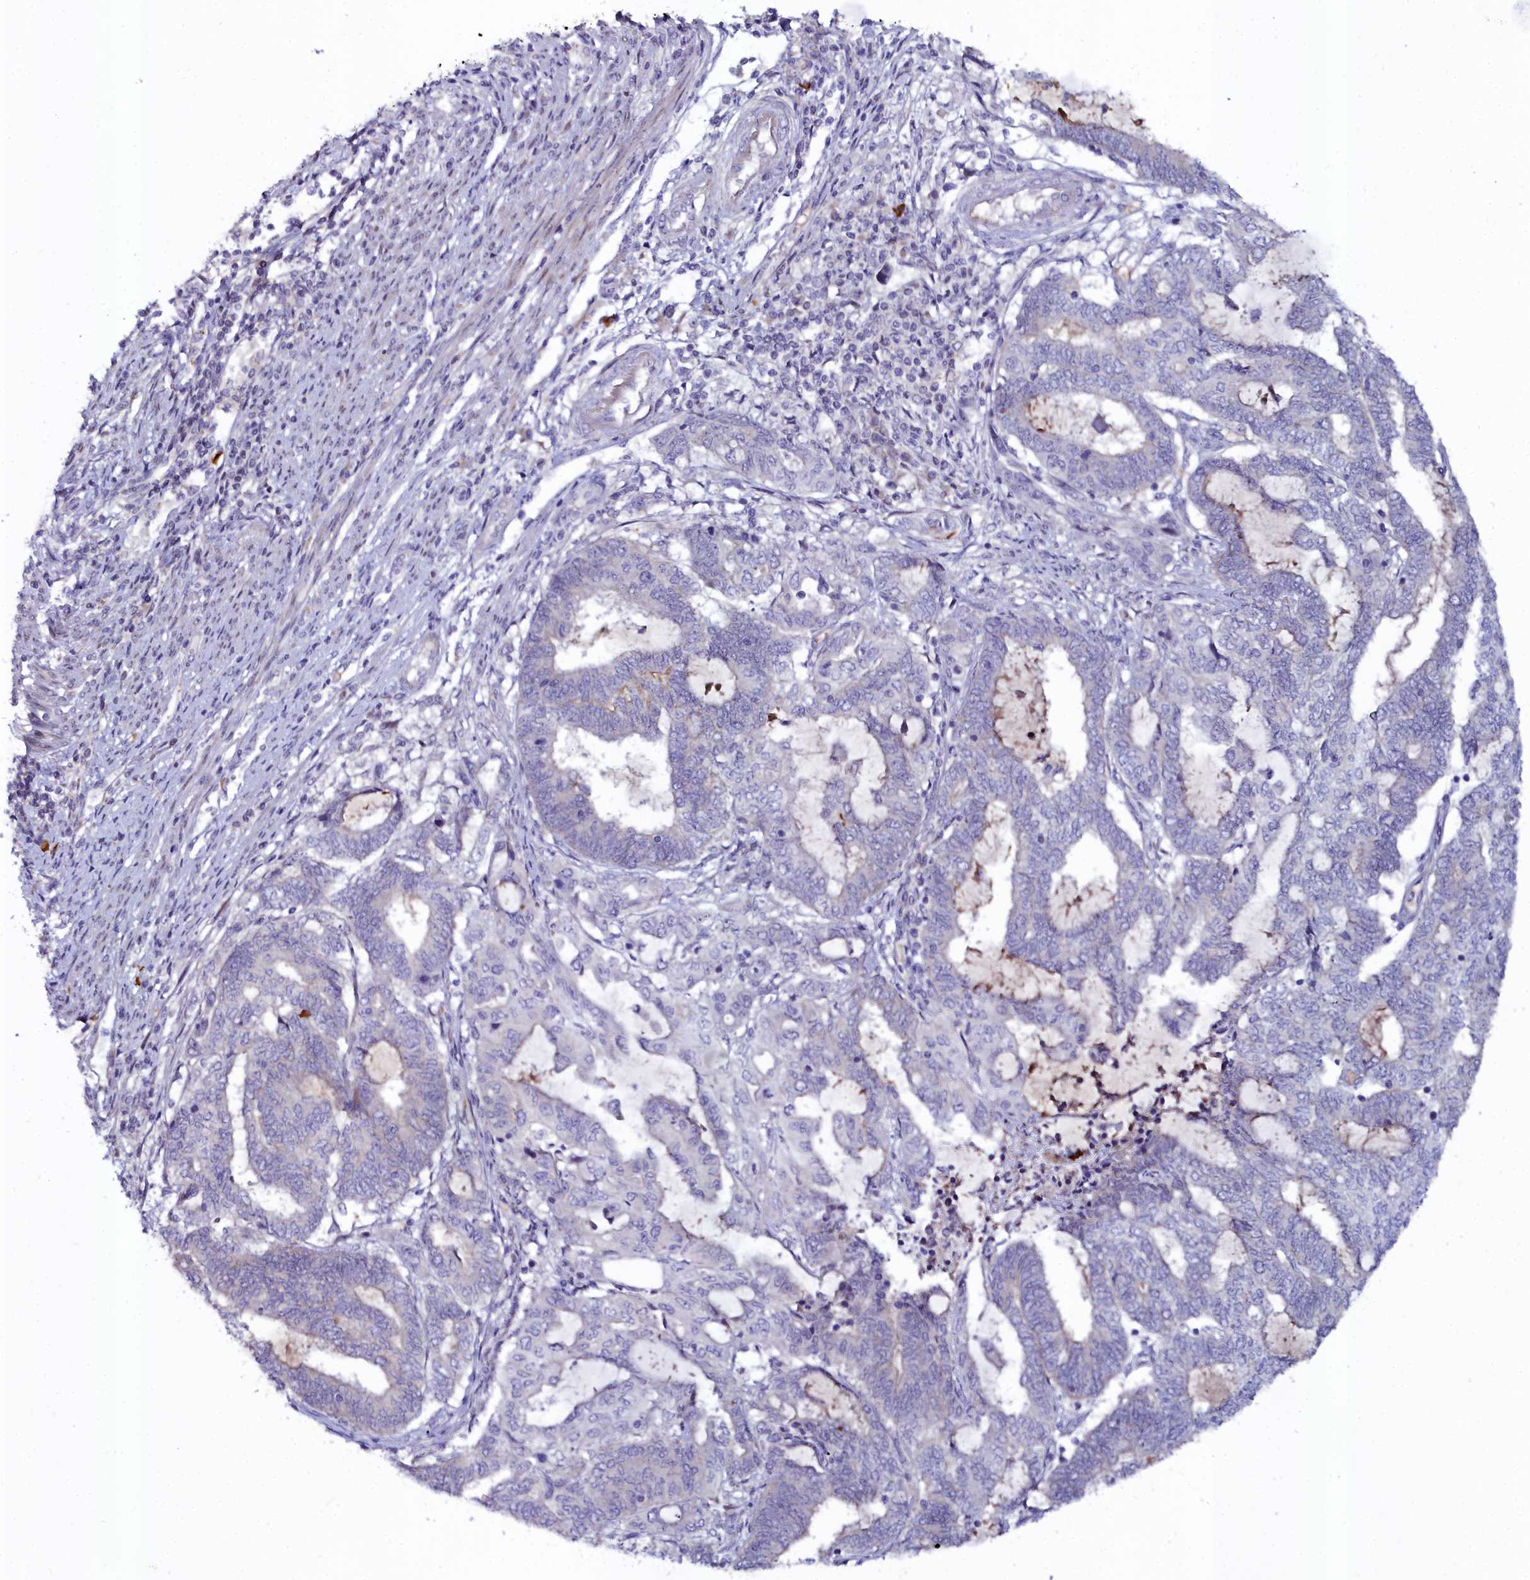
{"staining": {"intensity": "negative", "quantity": "none", "location": "none"}, "tissue": "endometrial cancer", "cell_type": "Tumor cells", "image_type": "cancer", "snomed": [{"axis": "morphology", "description": "Adenocarcinoma, NOS"}, {"axis": "topography", "description": "Uterus"}, {"axis": "topography", "description": "Endometrium"}], "caption": "Micrograph shows no protein positivity in tumor cells of adenocarcinoma (endometrial) tissue. (Brightfield microscopy of DAB (3,3'-diaminobenzidine) IHC at high magnification).", "gene": "KCTD18", "patient": {"sex": "female", "age": 70}}